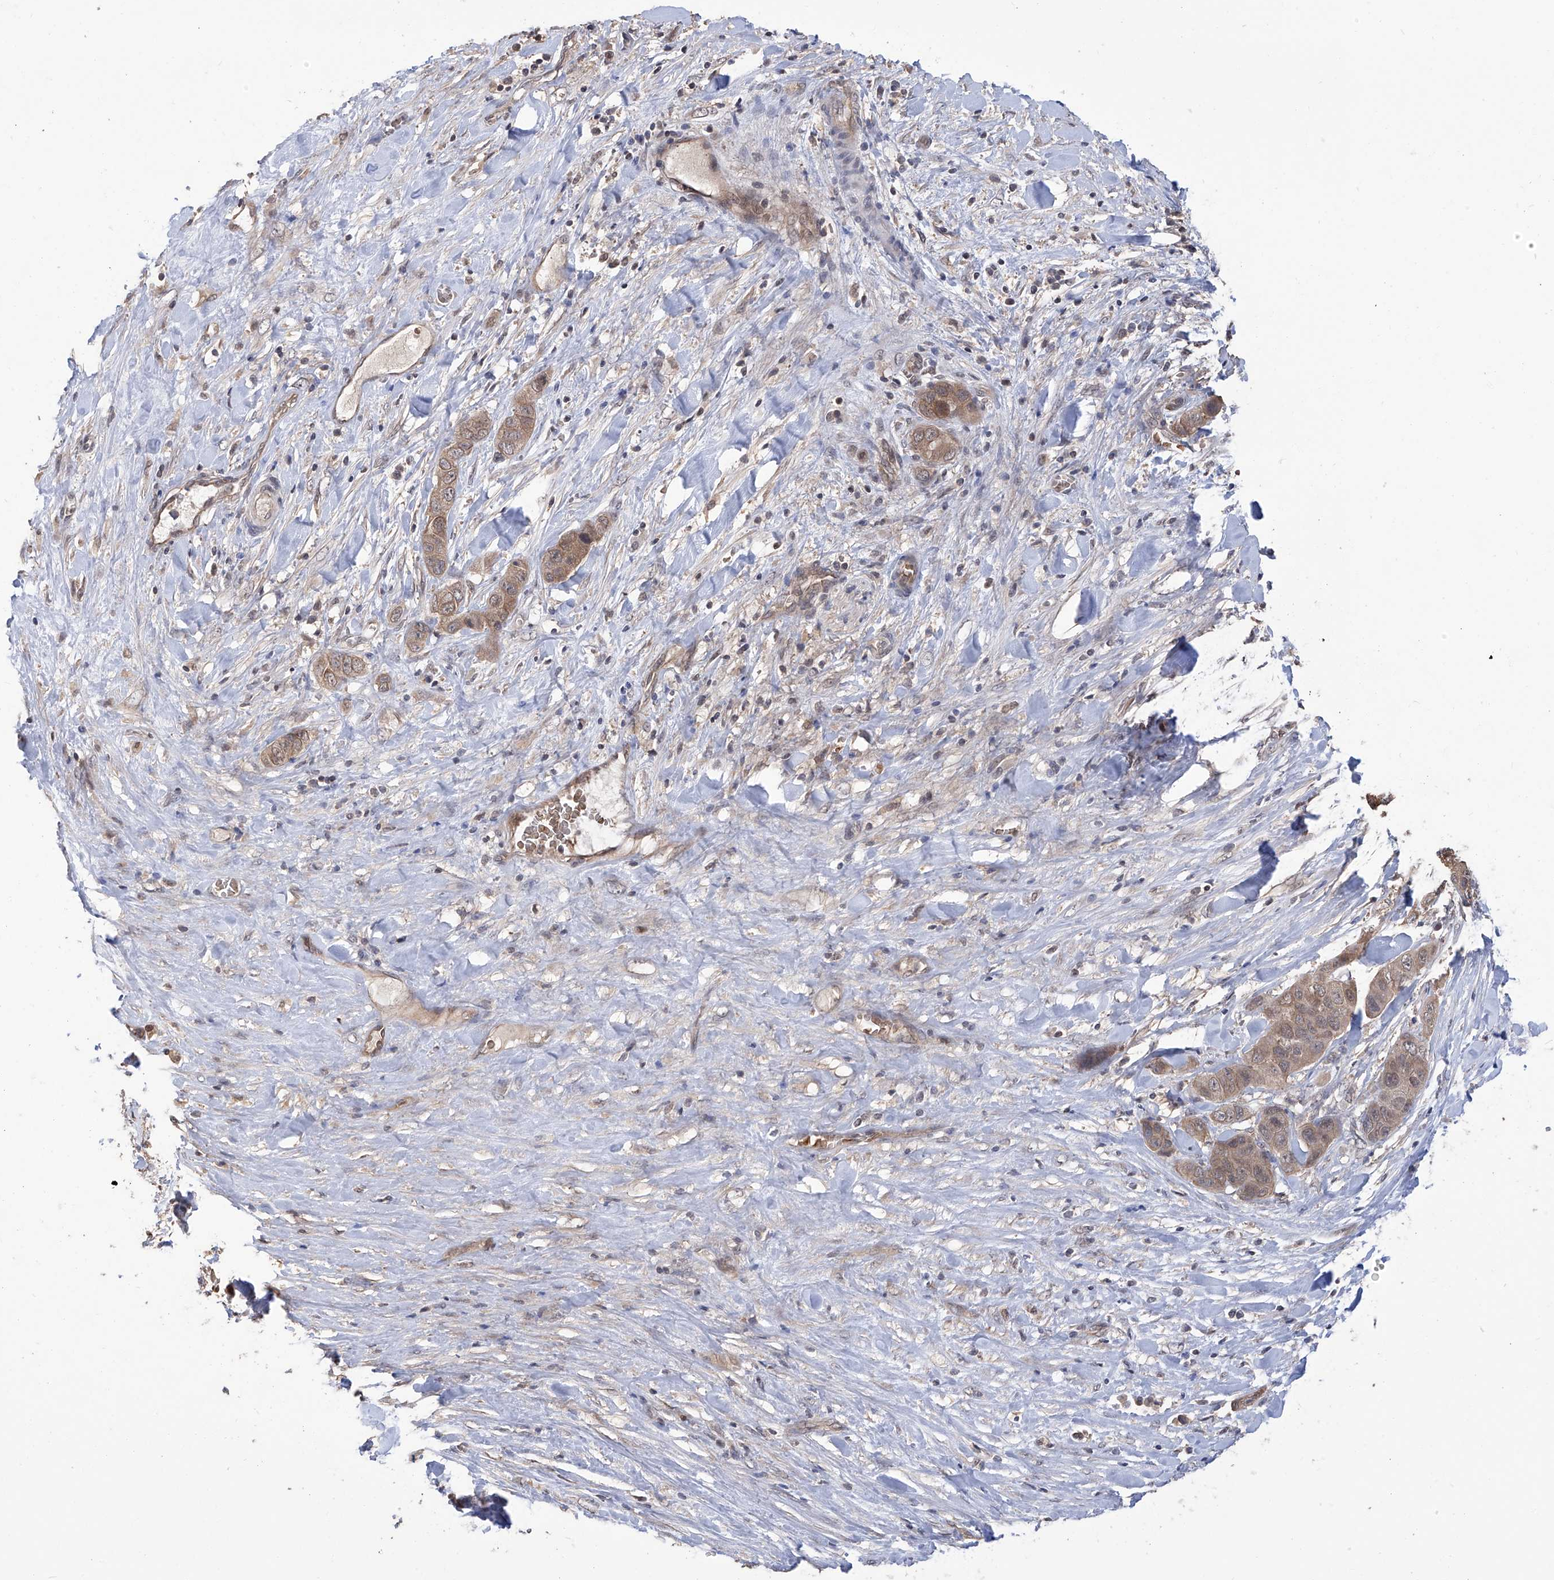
{"staining": {"intensity": "moderate", "quantity": ">75%", "location": "cytoplasmic/membranous,nuclear"}, "tissue": "liver cancer", "cell_type": "Tumor cells", "image_type": "cancer", "snomed": [{"axis": "morphology", "description": "Cholangiocarcinoma"}, {"axis": "topography", "description": "Liver"}], "caption": "Moderate cytoplasmic/membranous and nuclear positivity for a protein is seen in about >75% of tumor cells of cholangiocarcinoma (liver) using immunohistochemistry.", "gene": "LYSMD4", "patient": {"sex": "female", "age": 52}}